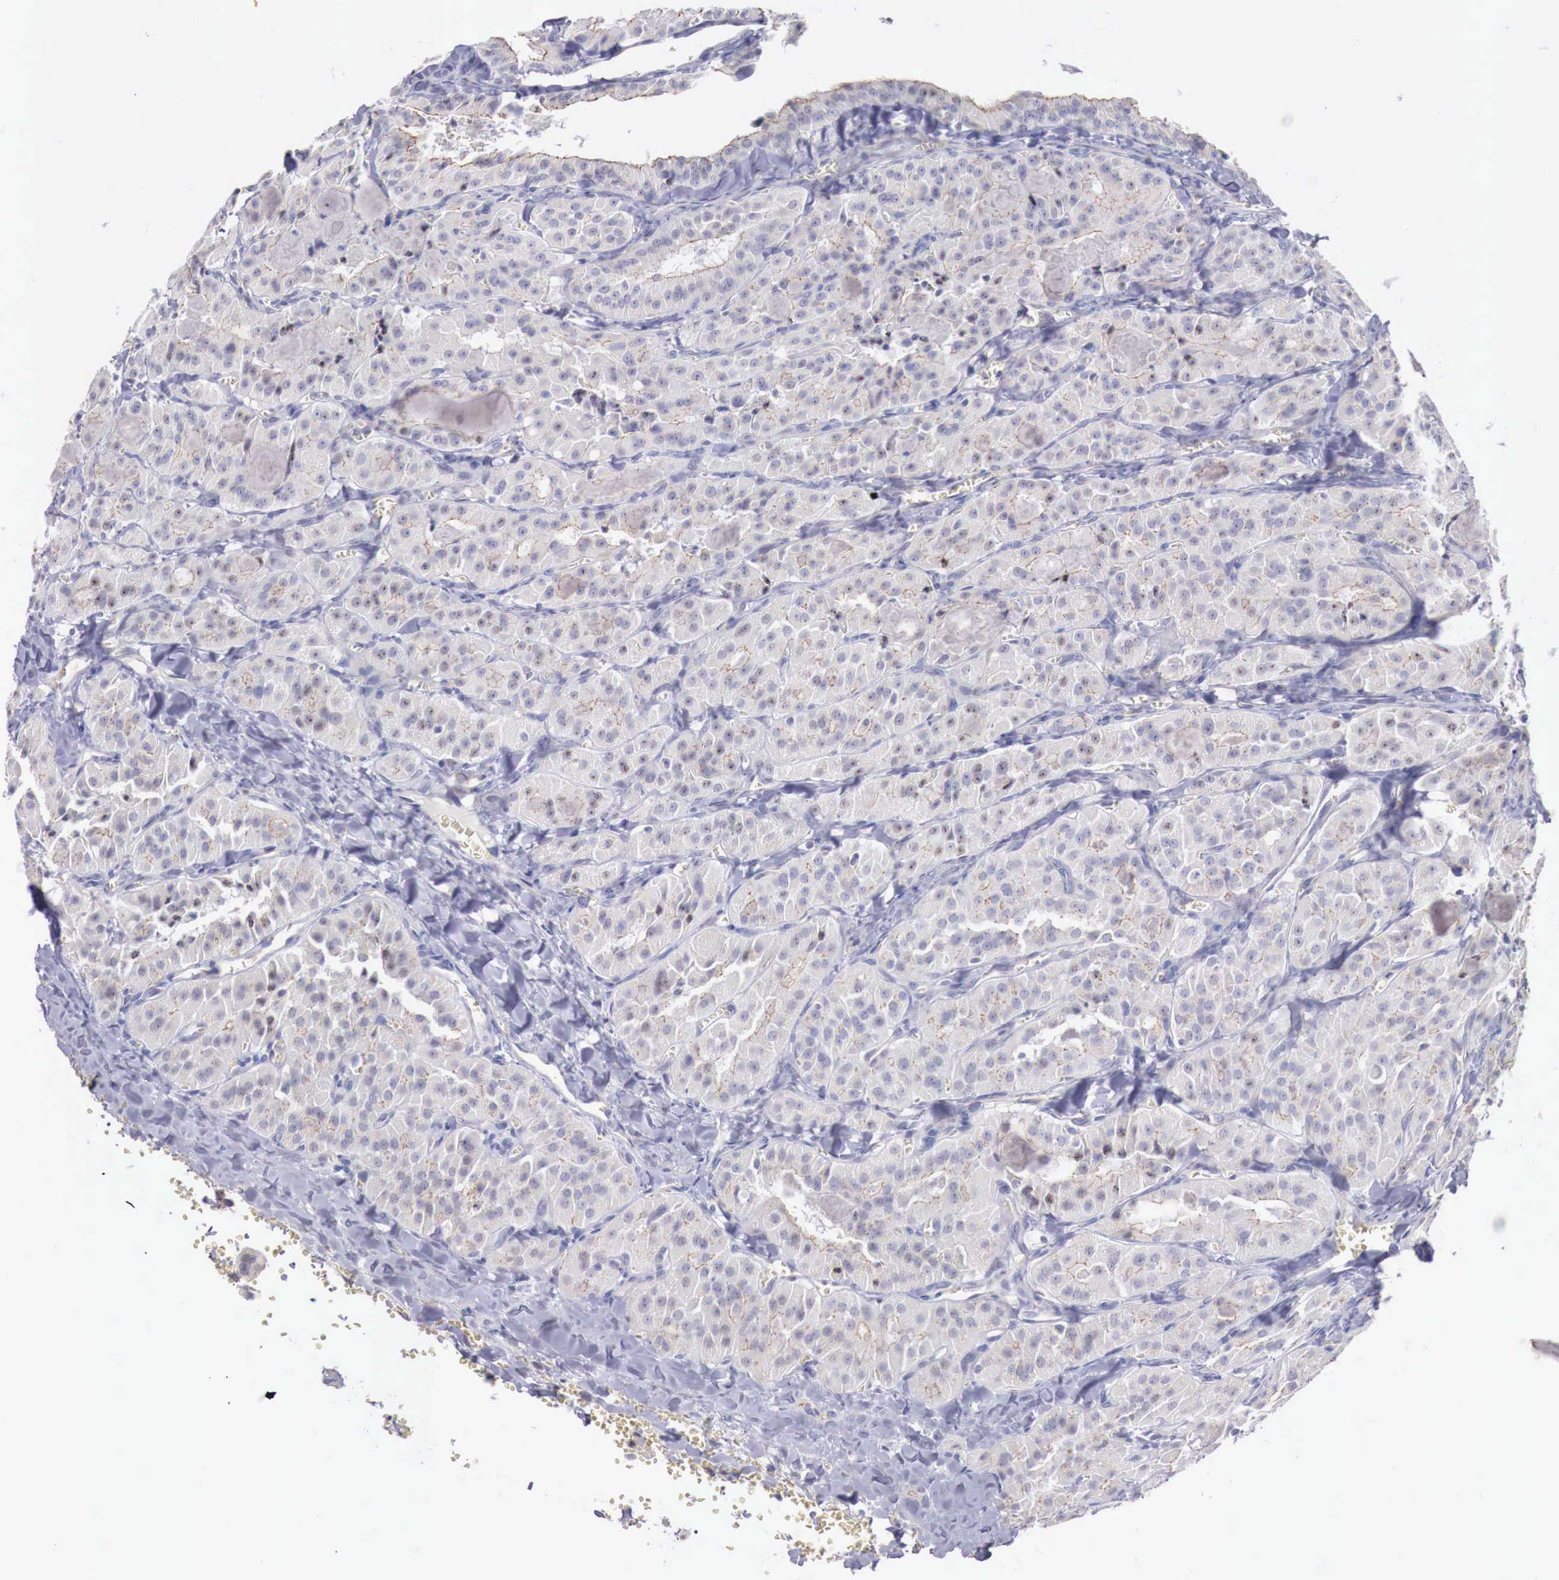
{"staining": {"intensity": "negative", "quantity": "none", "location": "none"}, "tissue": "thyroid cancer", "cell_type": "Tumor cells", "image_type": "cancer", "snomed": [{"axis": "morphology", "description": "Carcinoma, NOS"}, {"axis": "topography", "description": "Thyroid gland"}], "caption": "Tumor cells show no significant protein positivity in thyroid cancer (carcinoma). (Stains: DAB immunohistochemistry with hematoxylin counter stain, Microscopy: brightfield microscopy at high magnification).", "gene": "TRIM13", "patient": {"sex": "male", "age": 76}}